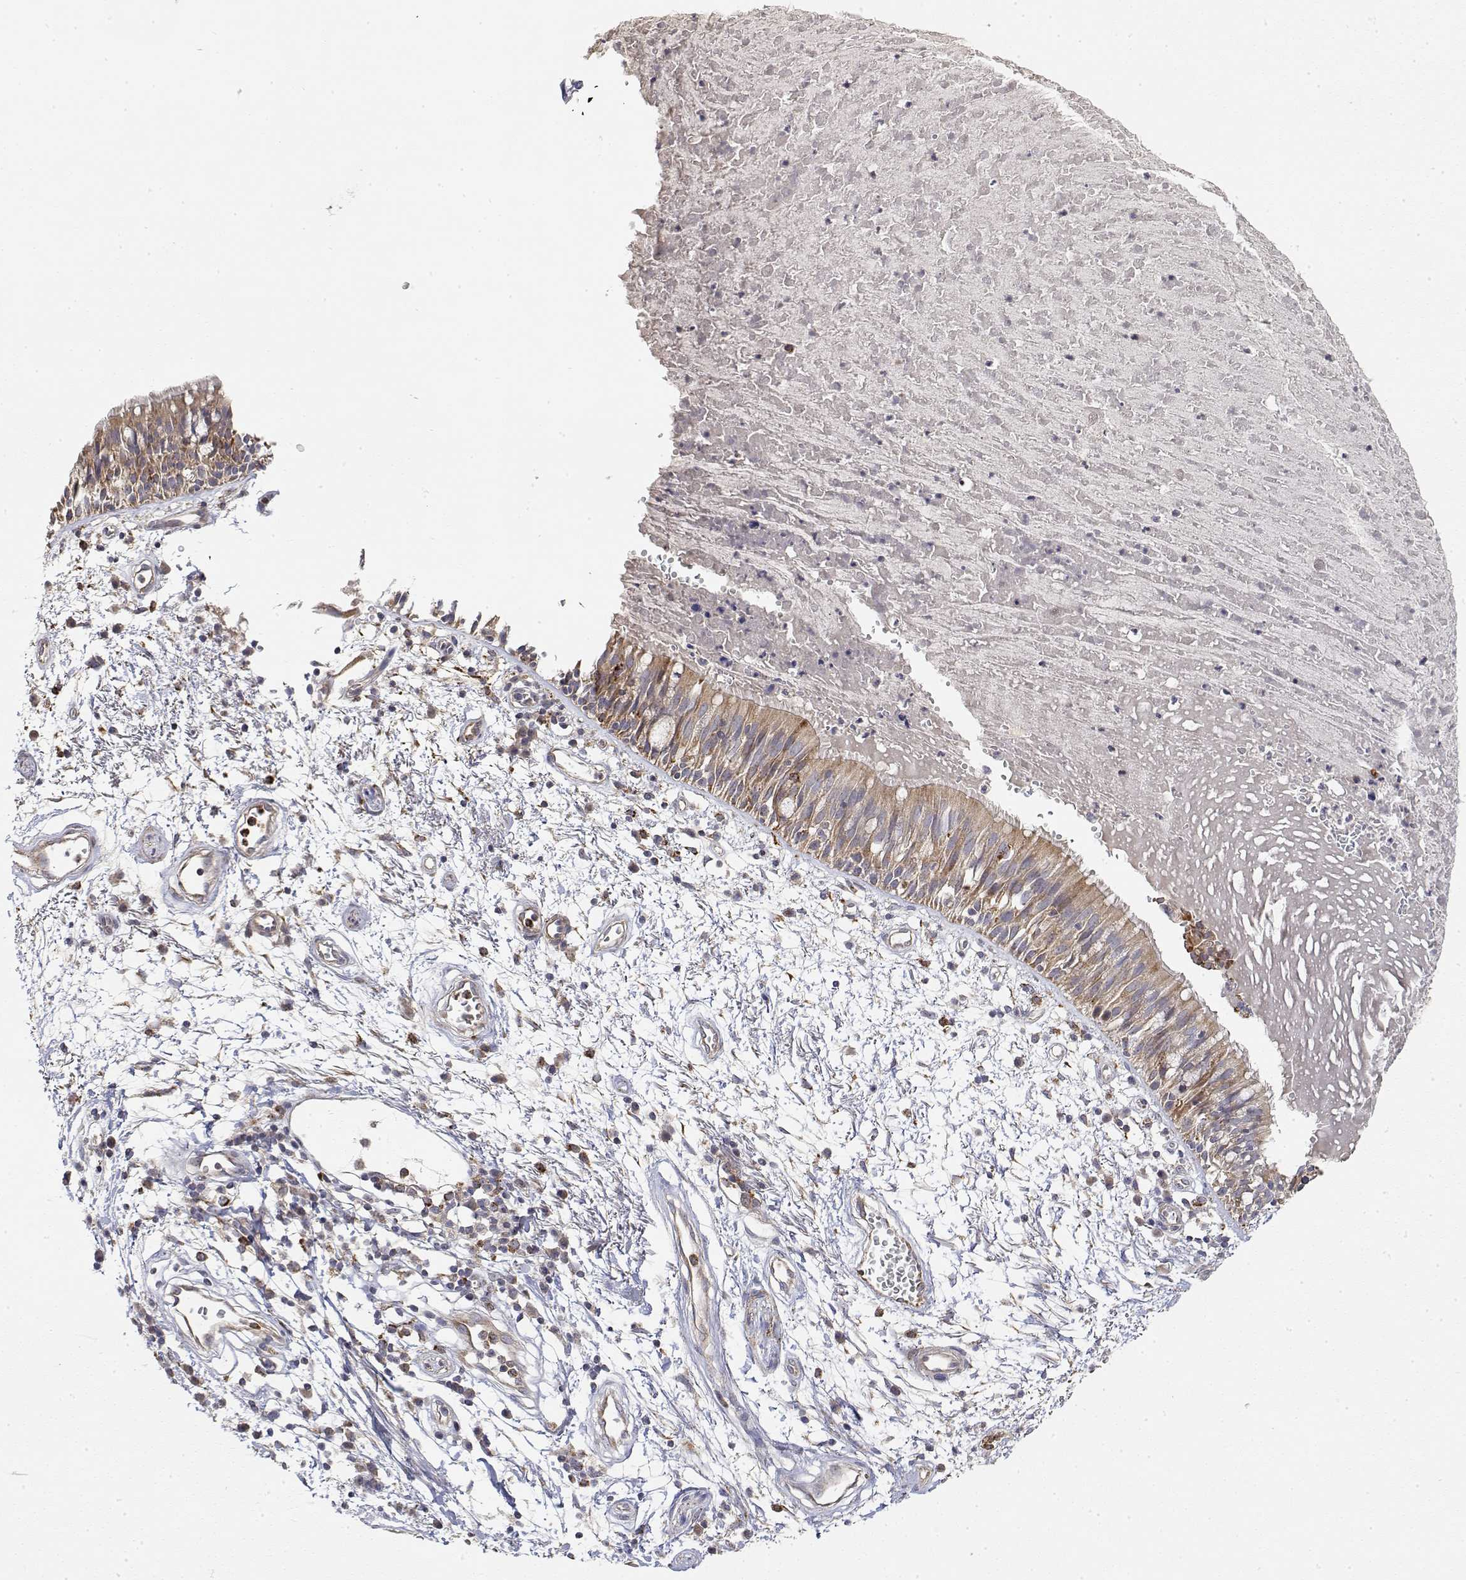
{"staining": {"intensity": "weak", "quantity": ">75%", "location": "cytoplasmic/membranous"}, "tissue": "bronchus", "cell_type": "Respiratory epithelial cells", "image_type": "normal", "snomed": [{"axis": "morphology", "description": "Normal tissue, NOS"}, {"axis": "morphology", "description": "Squamous cell carcinoma, NOS"}, {"axis": "topography", "description": "Cartilage tissue"}, {"axis": "topography", "description": "Bronchus"}, {"axis": "topography", "description": "Lung"}], "caption": "The micrograph demonstrates immunohistochemical staining of benign bronchus. There is weak cytoplasmic/membranous positivity is identified in approximately >75% of respiratory epithelial cells.", "gene": "LONRF3", "patient": {"sex": "male", "age": 66}}